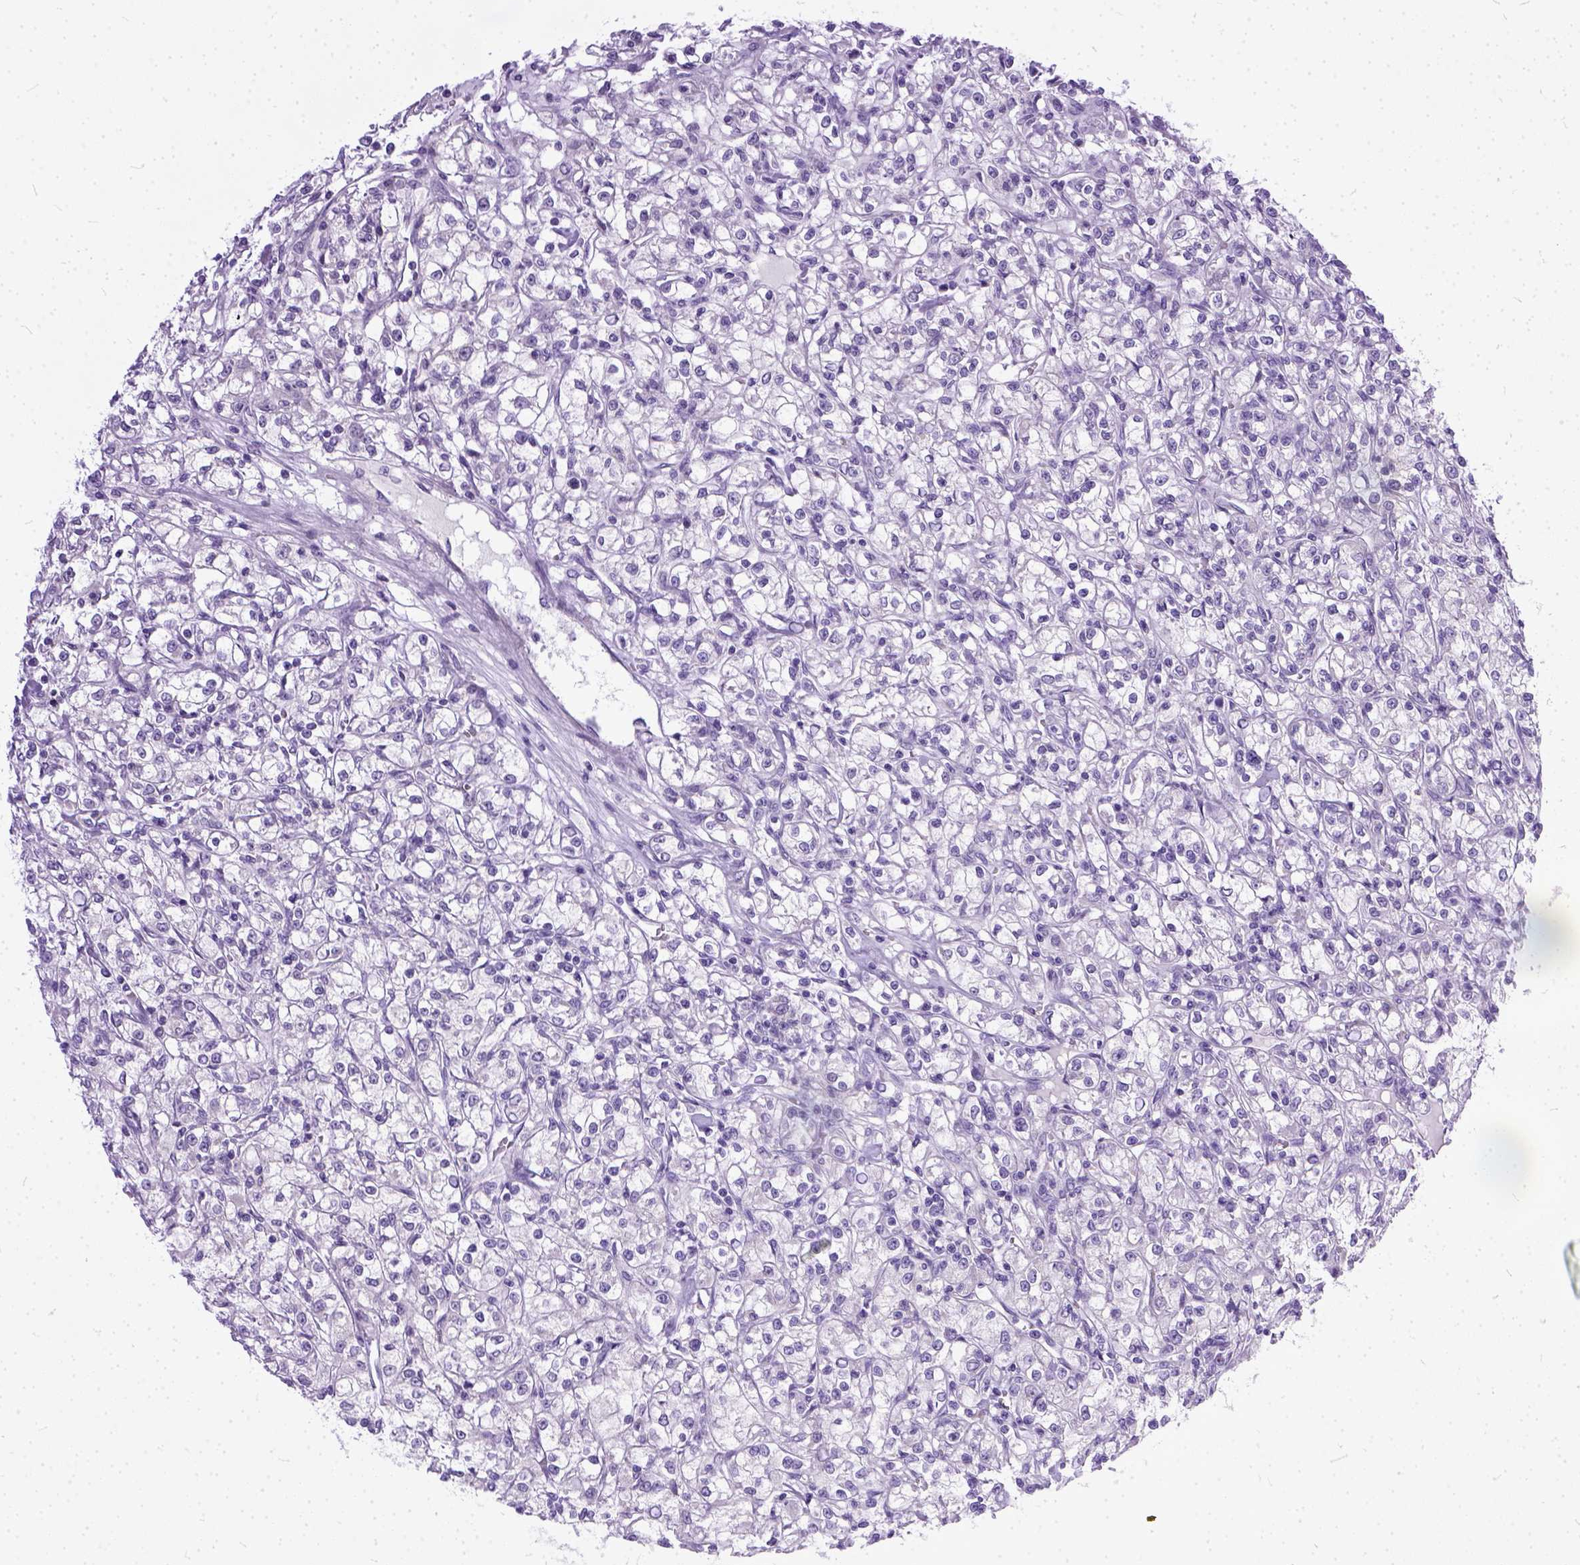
{"staining": {"intensity": "negative", "quantity": "none", "location": "none"}, "tissue": "renal cancer", "cell_type": "Tumor cells", "image_type": "cancer", "snomed": [{"axis": "morphology", "description": "Adenocarcinoma, NOS"}, {"axis": "topography", "description": "Kidney"}], "caption": "A photomicrograph of human adenocarcinoma (renal) is negative for staining in tumor cells. (Brightfield microscopy of DAB (3,3'-diaminobenzidine) immunohistochemistry (IHC) at high magnification).", "gene": "TCEAL7", "patient": {"sex": "female", "age": 59}}